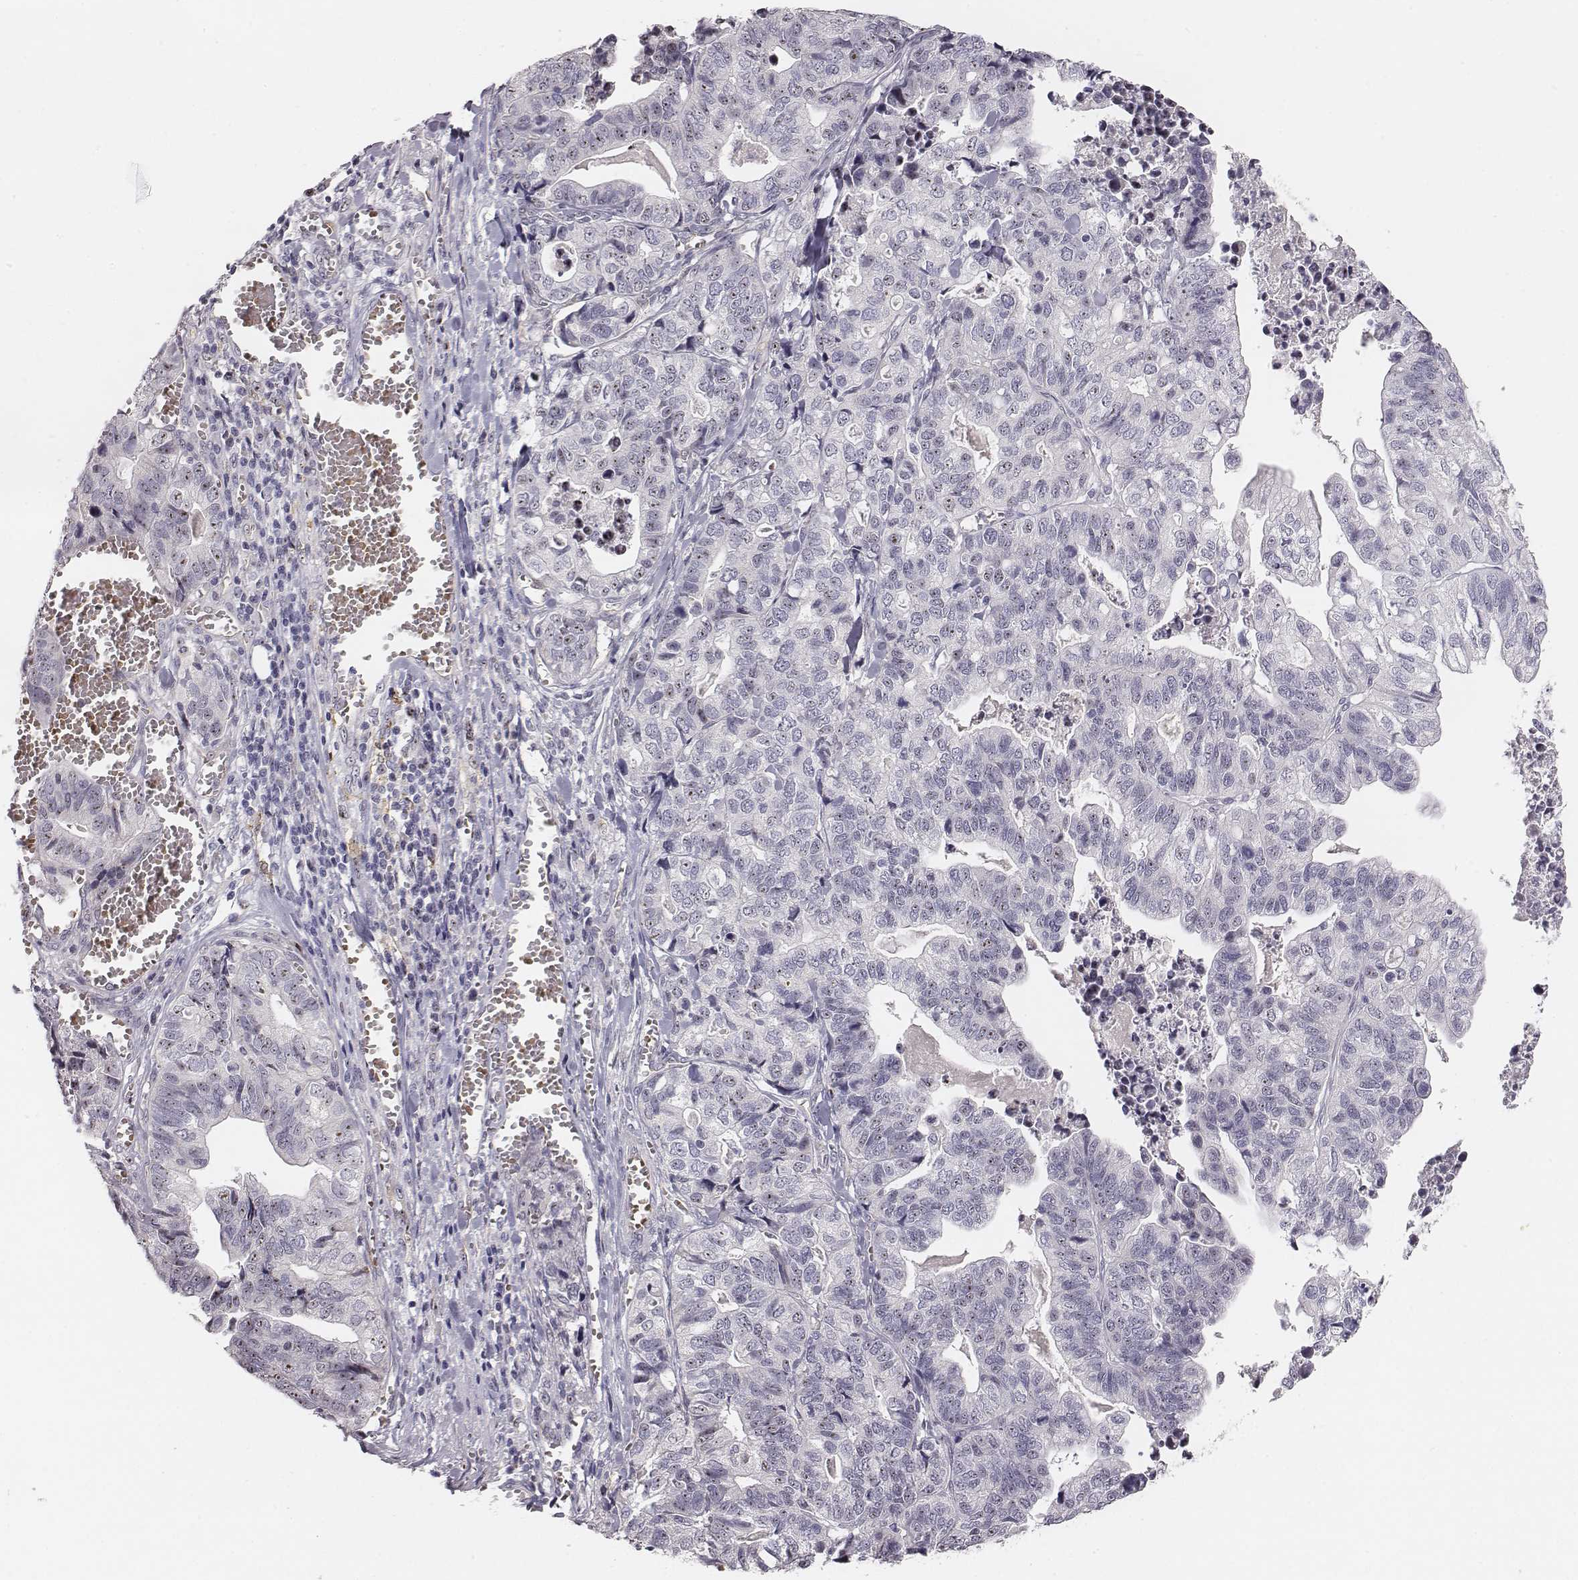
{"staining": {"intensity": "moderate", "quantity": "<25%", "location": "nuclear"}, "tissue": "stomach cancer", "cell_type": "Tumor cells", "image_type": "cancer", "snomed": [{"axis": "morphology", "description": "Adenocarcinoma, NOS"}, {"axis": "topography", "description": "Stomach, upper"}], "caption": "Immunohistochemistry of human stomach cancer reveals low levels of moderate nuclear positivity in about <25% of tumor cells. The staining is performed using DAB (3,3'-diaminobenzidine) brown chromogen to label protein expression. The nuclei are counter-stained blue using hematoxylin.", "gene": "NIFK", "patient": {"sex": "female", "age": 67}}